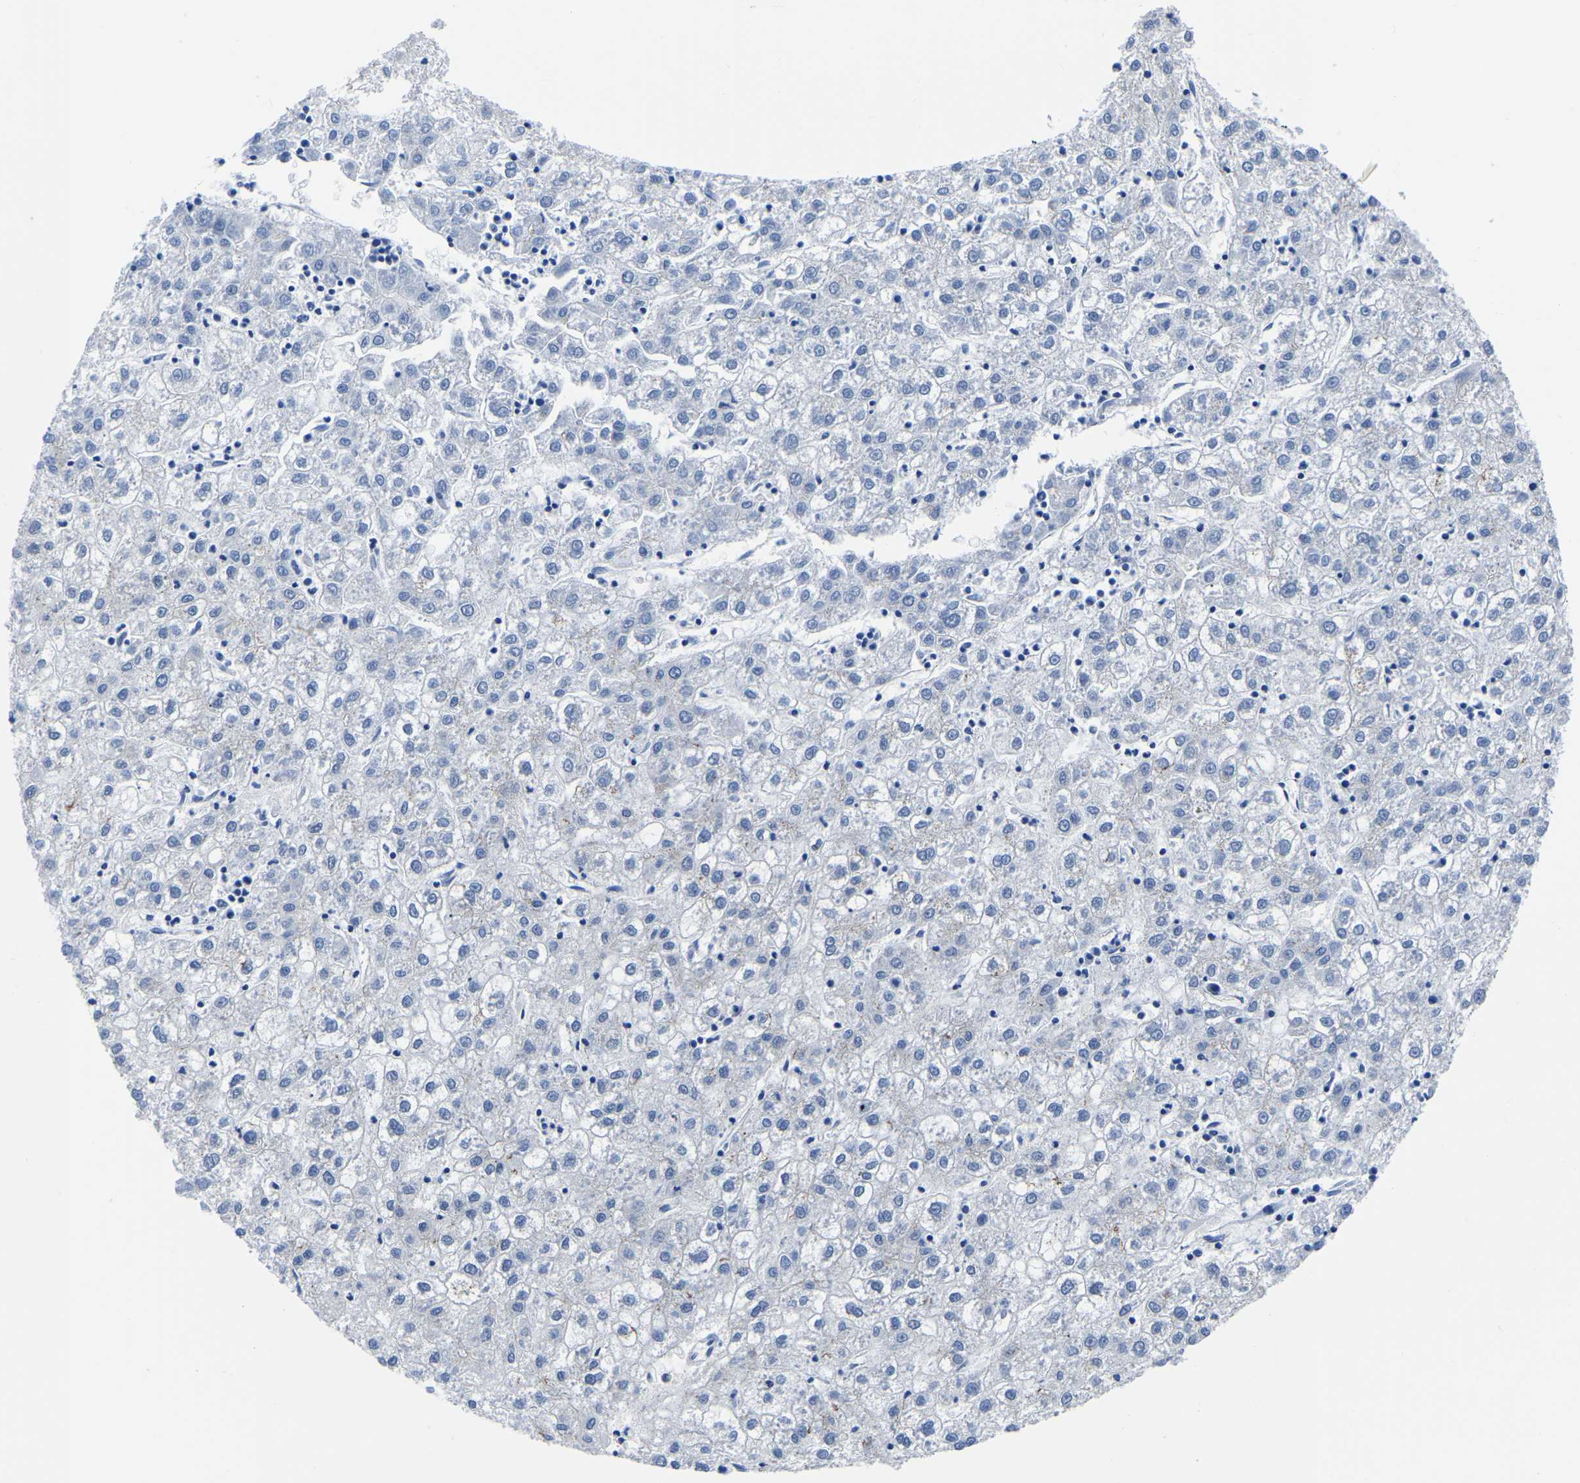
{"staining": {"intensity": "negative", "quantity": "none", "location": "none"}, "tissue": "liver cancer", "cell_type": "Tumor cells", "image_type": "cancer", "snomed": [{"axis": "morphology", "description": "Carcinoma, Hepatocellular, NOS"}, {"axis": "topography", "description": "Liver"}], "caption": "Immunohistochemical staining of human liver cancer (hepatocellular carcinoma) displays no significant staining in tumor cells.", "gene": "TFG", "patient": {"sex": "male", "age": 72}}